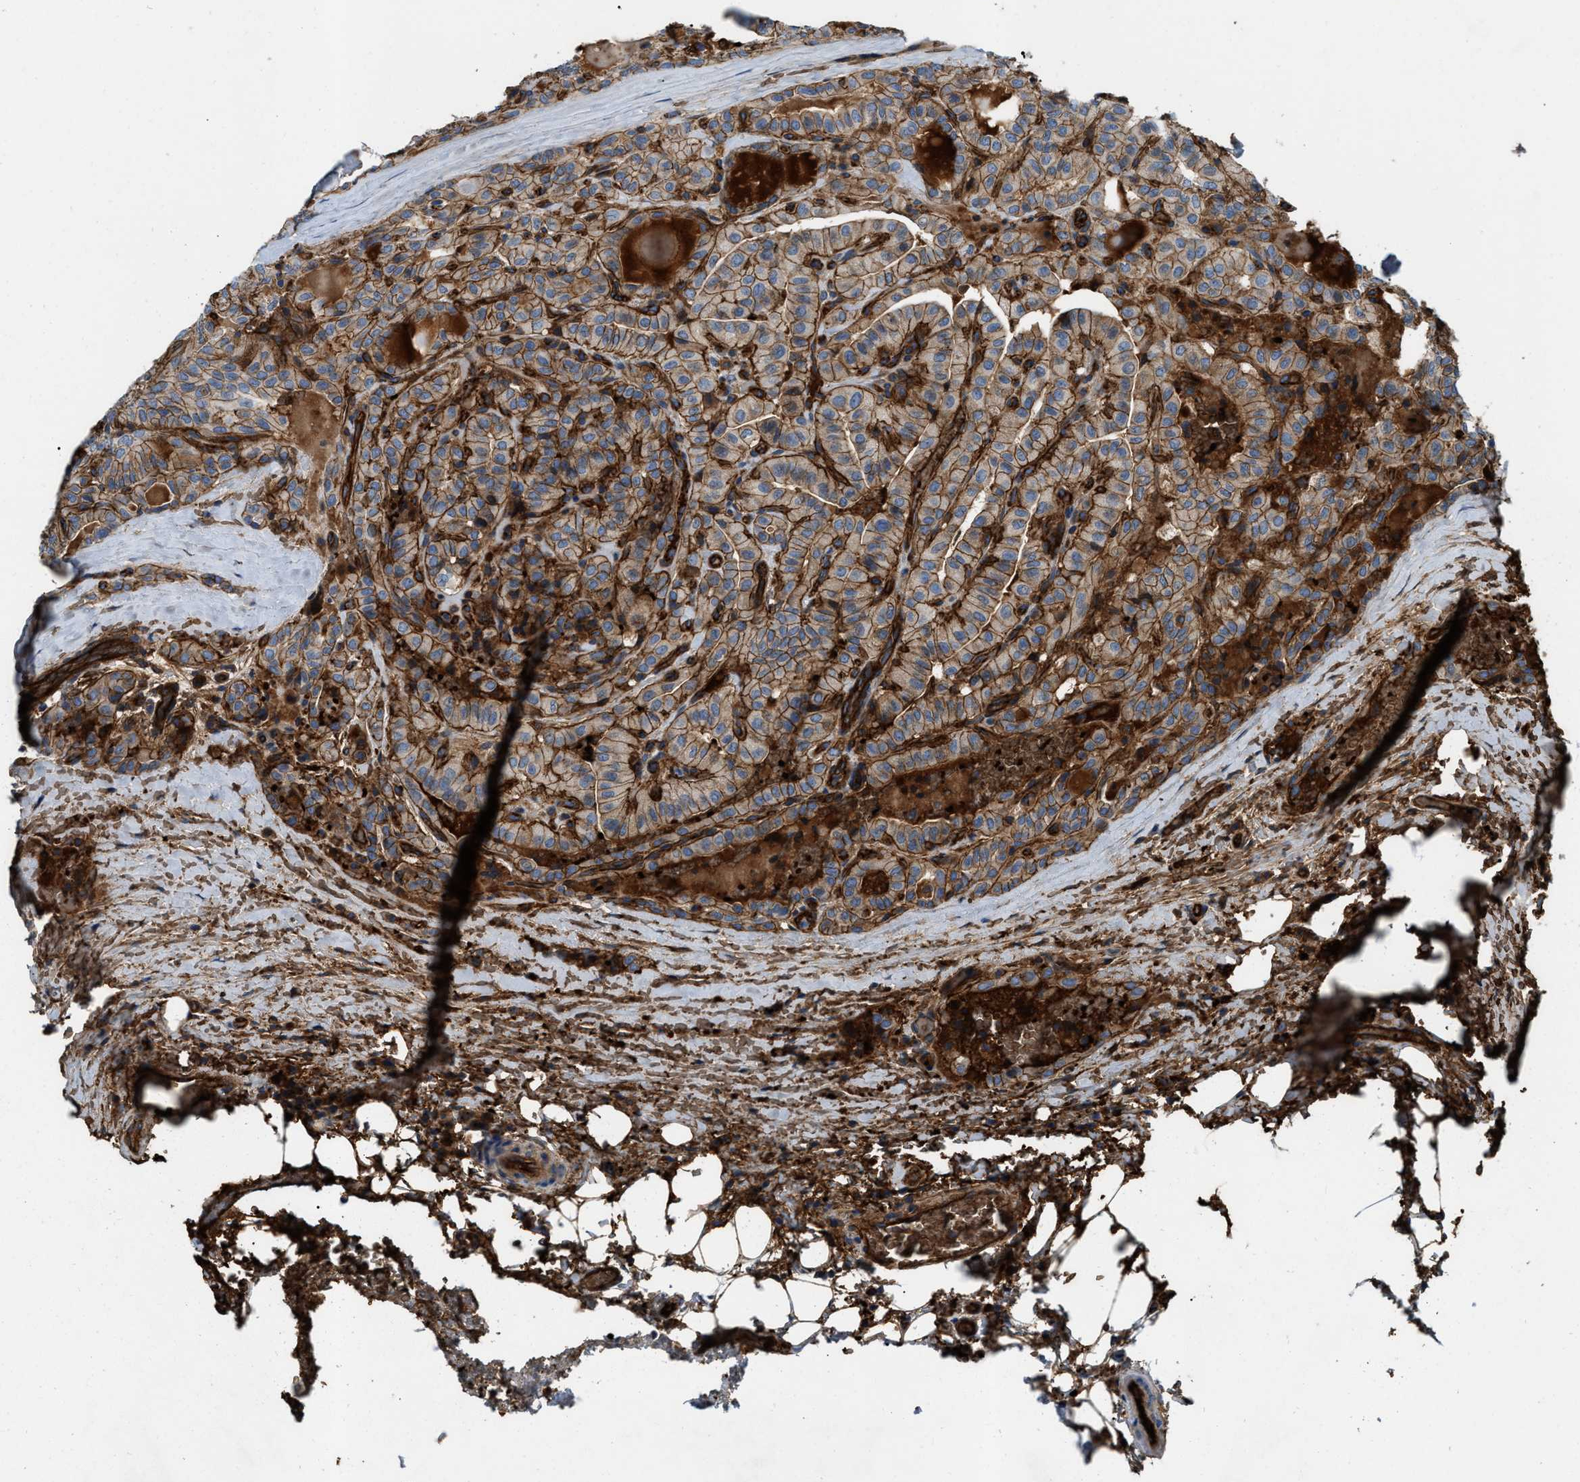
{"staining": {"intensity": "moderate", "quantity": ">75%", "location": "cytoplasmic/membranous"}, "tissue": "head and neck cancer", "cell_type": "Tumor cells", "image_type": "cancer", "snomed": [{"axis": "morphology", "description": "Squamous cell carcinoma, NOS"}, {"axis": "topography", "description": "Oral tissue"}, {"axis": "topography", "description": "Head-Neck"}], "caption": "Approximately >75% of tumor cells in human head and neck squamous cell carcinoma show moderate cytoplasmic/membranous protein staining as visualized by brown immunohistochemical staining.", "gene": "ERC1", "patient": {"sex": "female", "age": 50}}